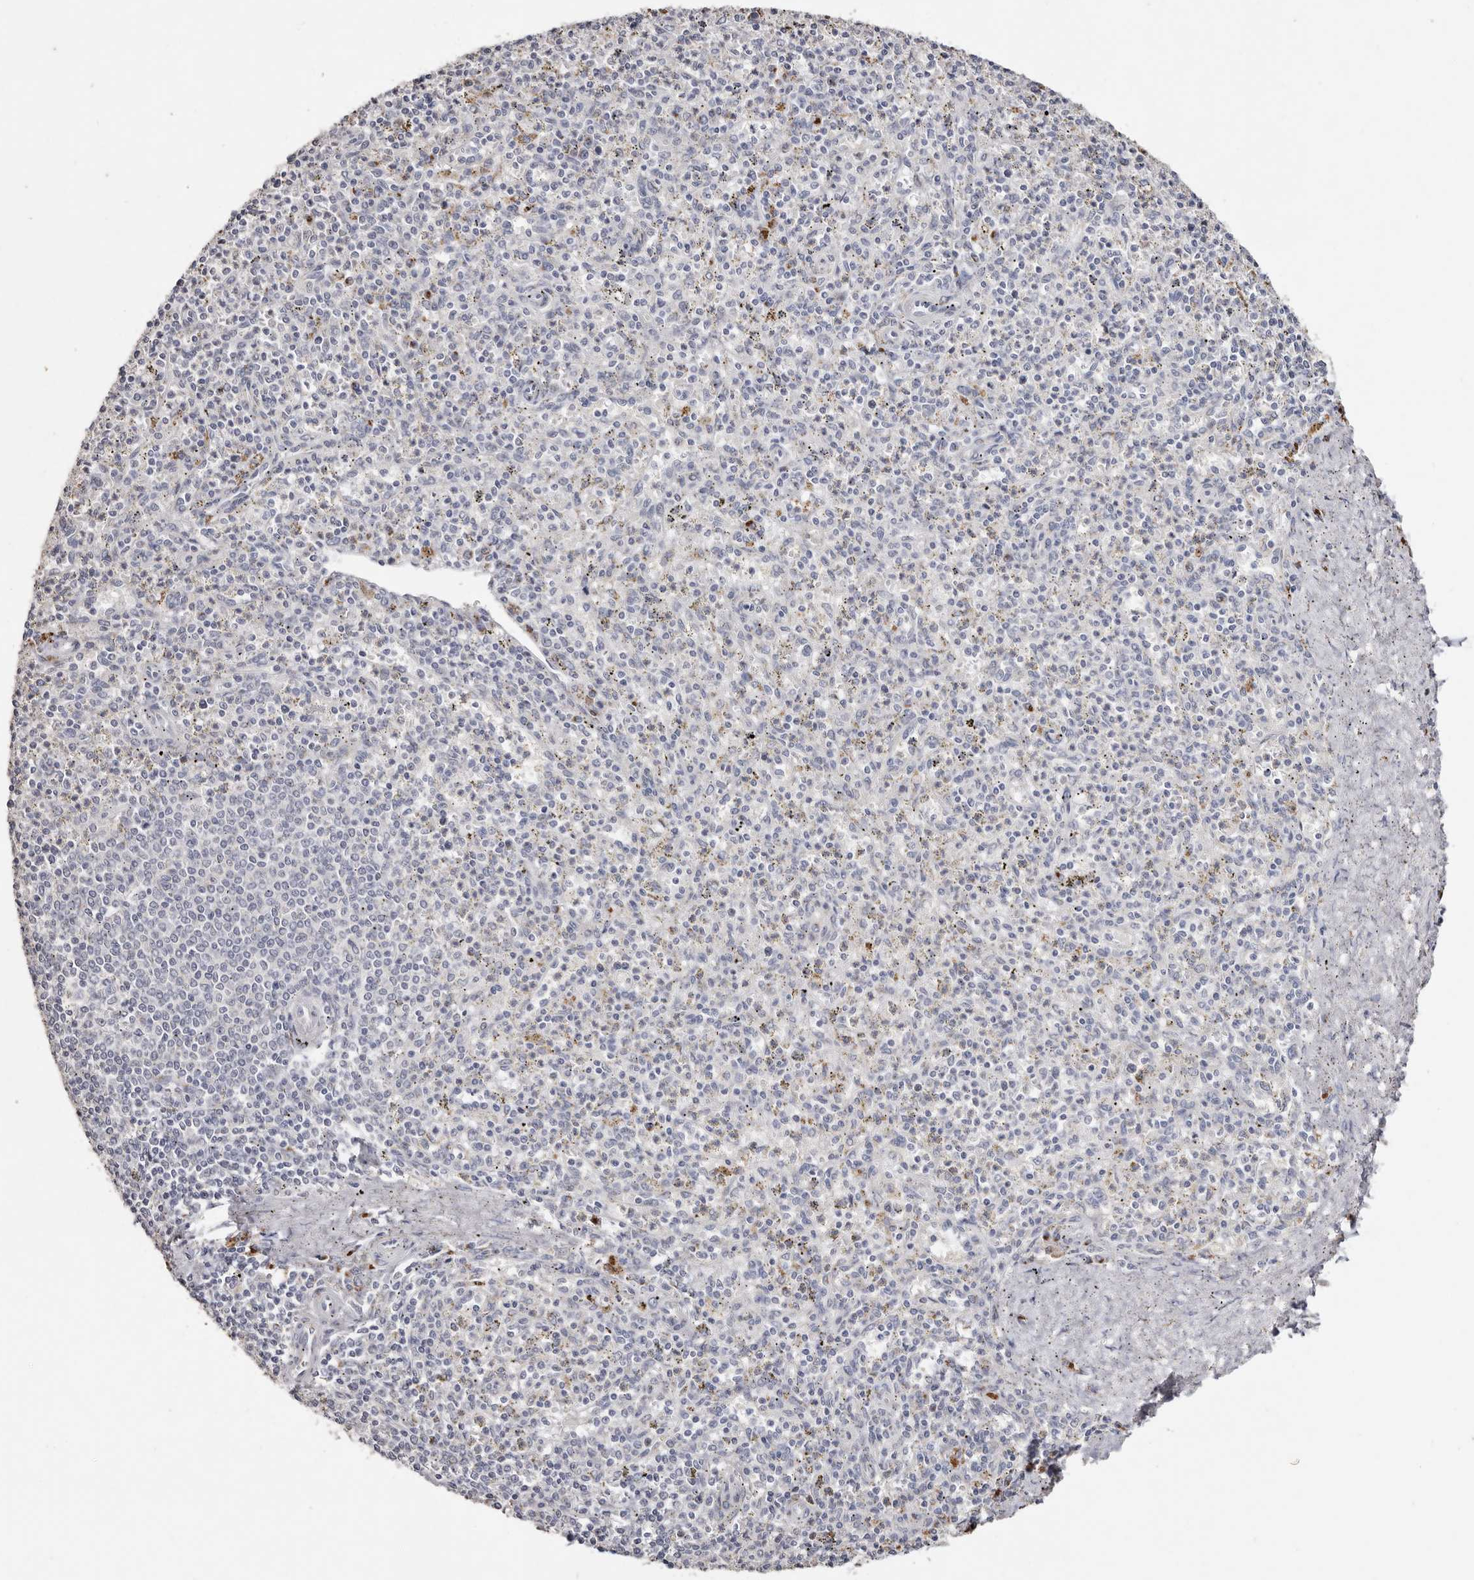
{"staining": {"intensity": "negative", "quantity": "none", "location": "none"}, "tissue": "spleen", "cell_type": "Cells in red pulp", "image_type": "normal", "snomed": [{"axis": "morphology", "description": "Normal tissue, NOS"}, {"axis": "topography", "description": "Spleen"}], "caption": "Immunohistochemistry (IHC) micrograph of normal spleen stained for a protein (brown), which demonstrates no staining in cells in red pulp. (DAB immunohistochemistry (IHC) with hematoxylin counter stain).", "gene": "LGALS7B", "patient": {"sex": "male", "age": 72}}